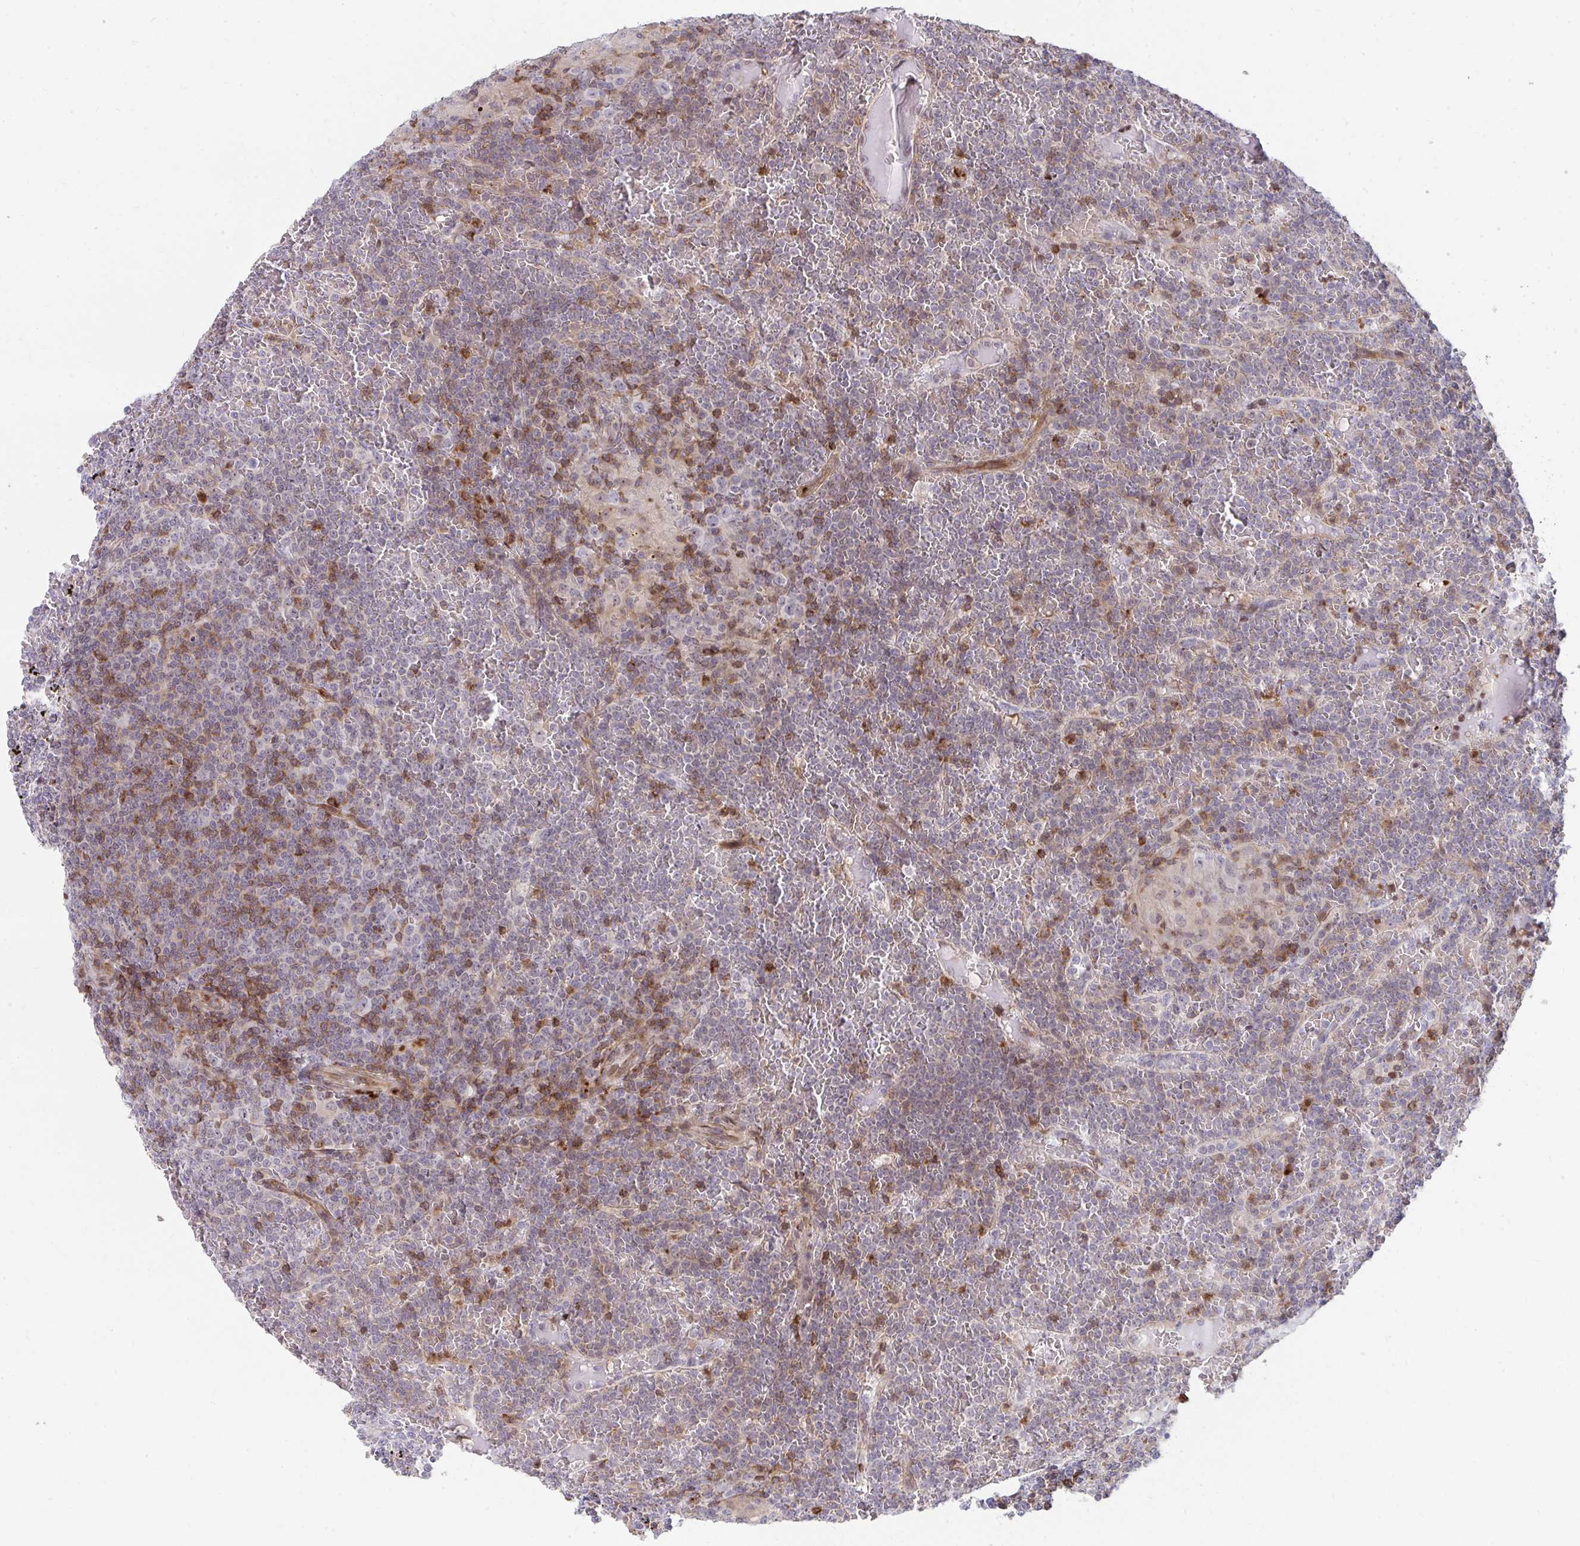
{"staining": {"intensity": "weak", "quantity": "25%-75%", "location": "cytoplasmic/membranous"}, "tissue": "lymphoma", "cell_type": "Tumor cells", "image_type": "cancer", "snomed": [{"axis": "morphology", "description": "Malignant lymphoma, non-Hodgkin's type, Low grade"}, {"axis": "topography", "description": "Spleen"}], "caption": "About 25%-75% of tumor cells in human malignant lymphoma, non-Hodgkin's type (low-grade) exhibit weak cytoplasmic/membranous protein staining as visualized by brown immunohistochemical staining.", "gene": "FOXN3", "patient": {"sex": "female", "age": 19}}